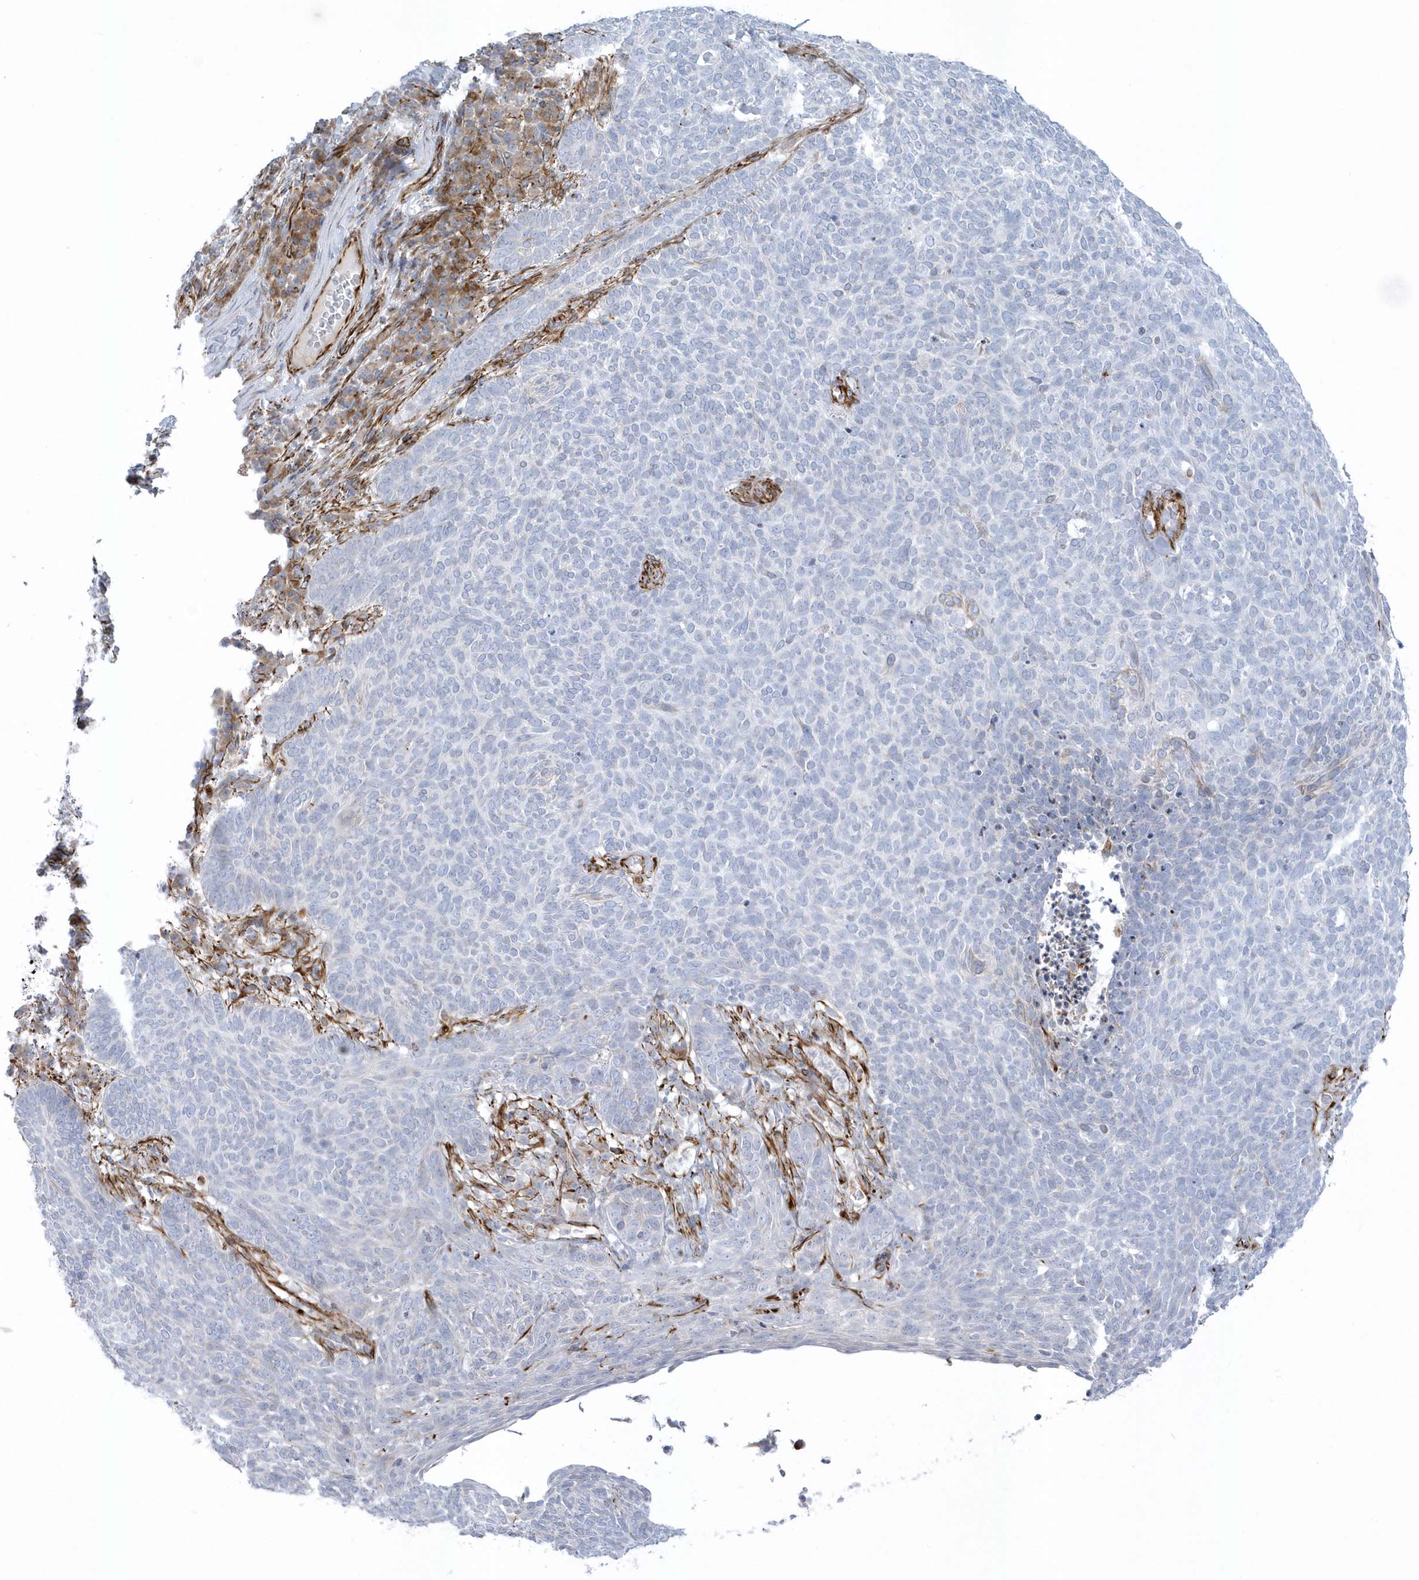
{"staining": {"intensity": "negative", "quantity": "none", "location": "none"}, "tissue": "skin cancer", "cell_type": "Tumor cells", "image_type": "cancer", "snomed": [{"axis": "morphology", "description": "Squamous cell carcinoma, NOS"}, {"axis": "topography", "description": "Skin"}], "caption": "A high-resolution photomicrograph shows IHC staining of skin cancer (squamous cell carcinoma), which reveals no significant positivity in tumor cells. (Brightfield microscopy of DAB (3,3'-diaminobenzidine) immunohistochemistry (IHC) at high magnification).", "gene": "PPIL6", "patient": {"sex": "female", "age": 90}}